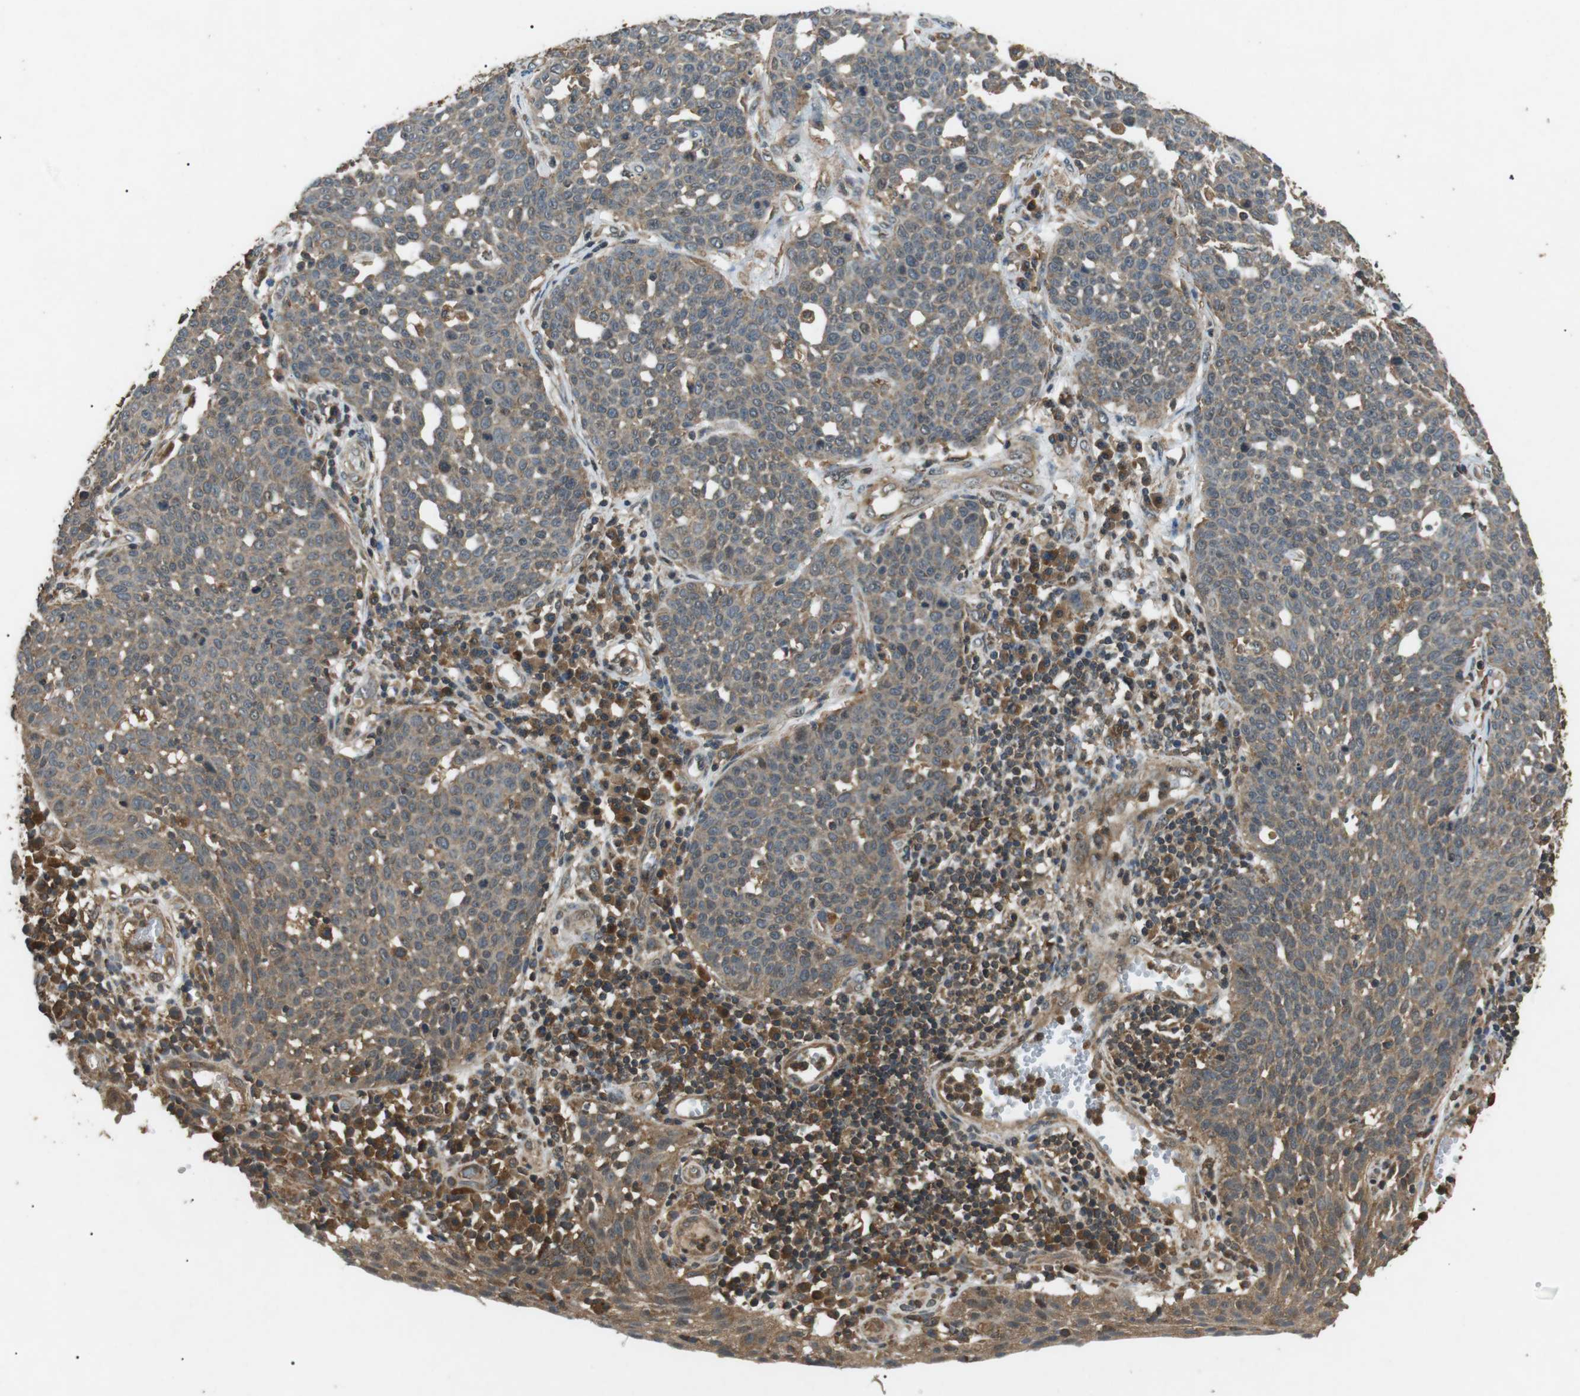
{"staining": {"intensity": "weak", "quantity": ">75%", "location": "cytoplasmic/membranous"}, "tissue": "cervical cancer", "cell_type": "Tumor cells", "image_type": "cancer", "snomed": [{"axis": "morphology", "description": "Squamous cell carcinoma, NOS"}, {"axis": "topography", "description": "Cervix"}], "caption": "The micrograph exhibits immunohistochemical staining of cervical cancer (squamous cell carcinoma). There is weak cytoplasmic/membranous expression is appreciated in approximately >75% of tumor cells.", "gene": "TBC1D15", "patient": {"sex": "female", "age": 34}}